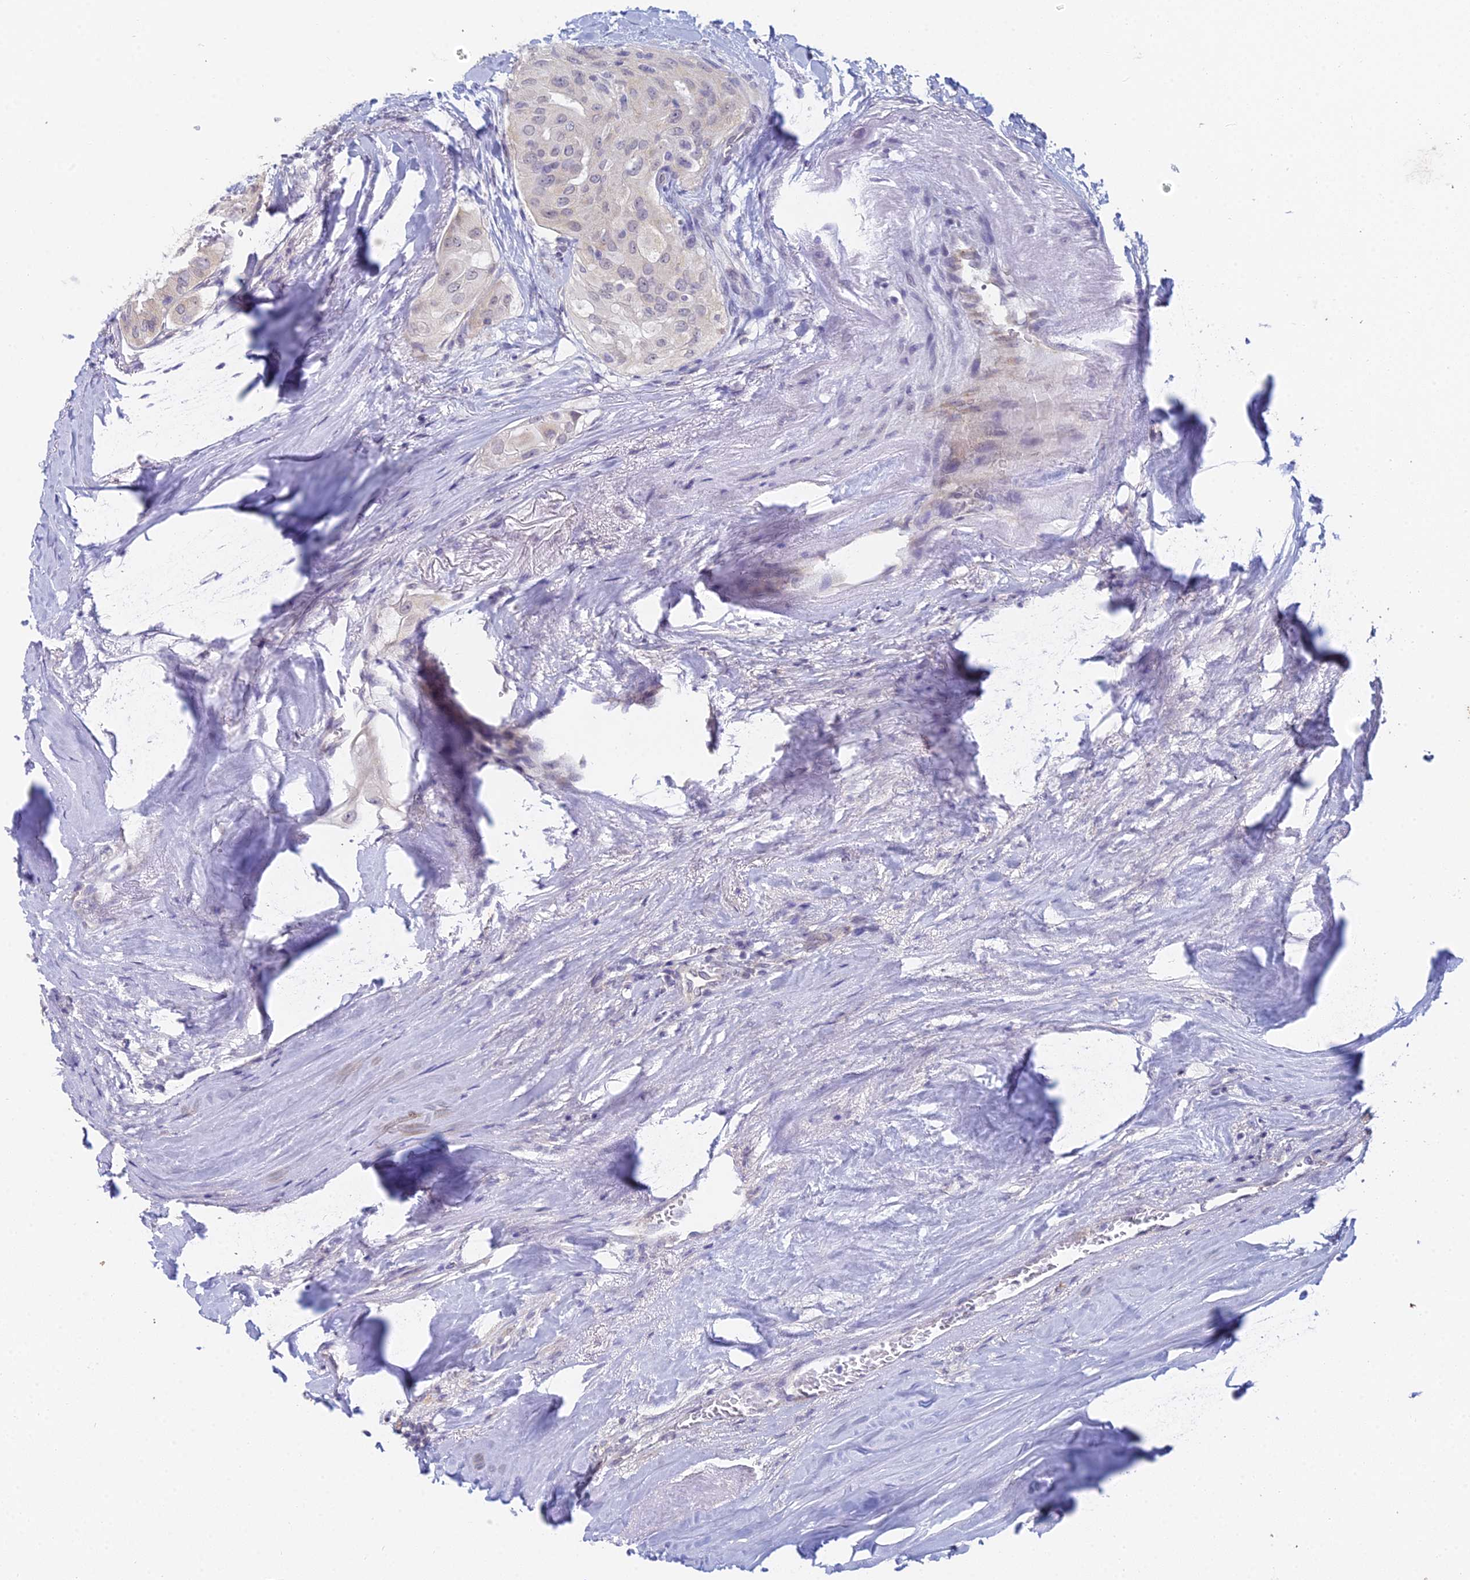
{"staining": {"intensity": "negative", "quantity": "none", "location": "none"}, "tissue": "thyroid cancer", "cell_type": "Tumor cells", "image_type": "cancer", "snomed": [{"axis": "morphology", "description": "Papillary adenocarcinoma, NOS"}, {"axis": "topography", "description": "Thyroid gland"}], "caption": "Immunohistochemistry of thyroid cancer (papillary adenocarcinoma) reveals no staining in tumor cells.", "gene": "EEF2KMT", "patient": {"sex": "female", "age": 59}}